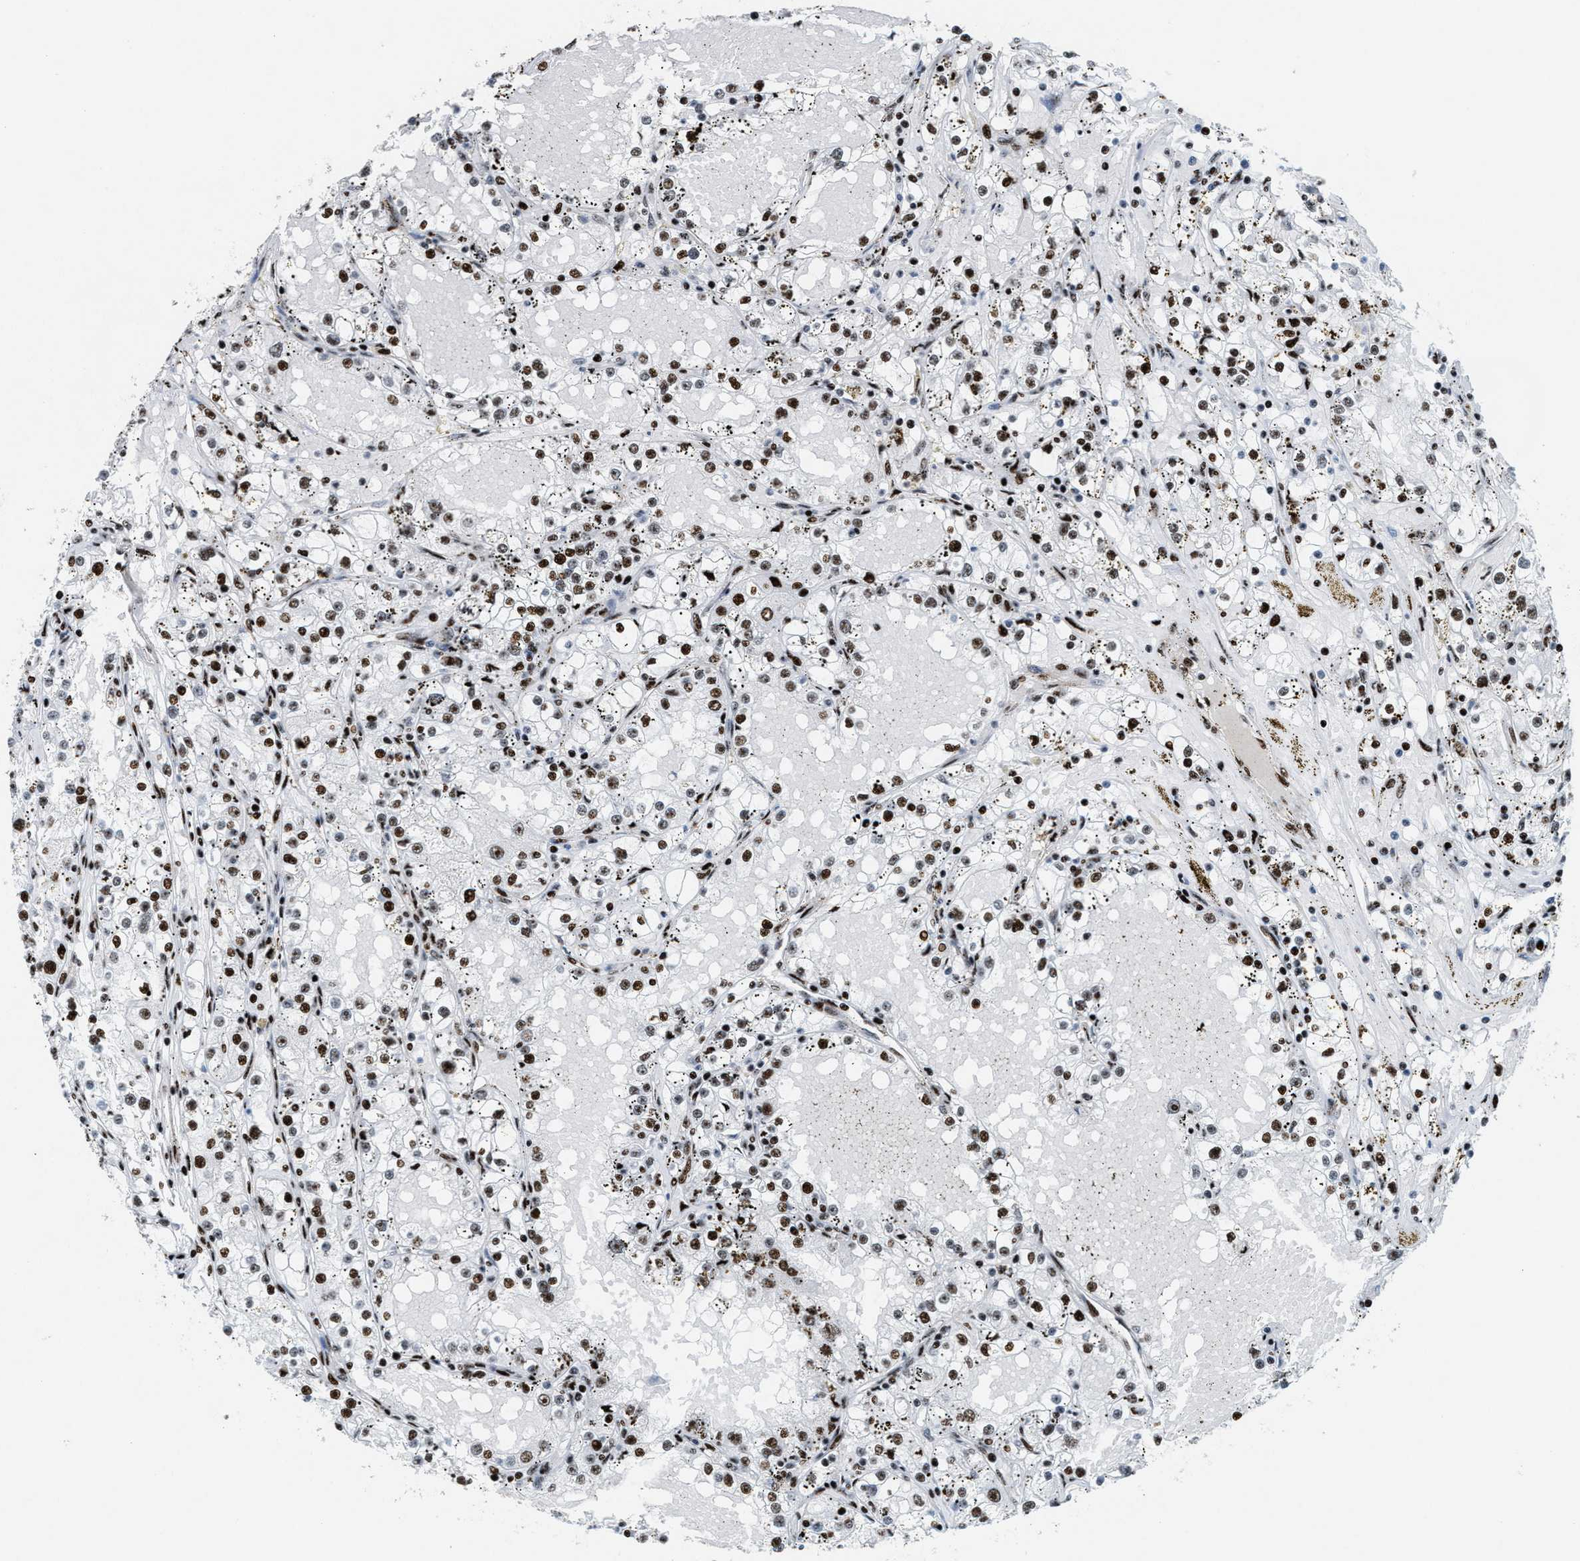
{"staining": {"intensity": "strong", "quantity": ">75%", "location": "nuclear"}, "tissue": "renal cancer", "cell_type": "Tumor cells", "image_type": "cancer", "snomed": [{"axis": "morphology", "description": "Adenocarcinoma, NOS"}, {"axis": "topography", "description": "Kidney"}], "caption": "Tumor cells exhibit high levels of strong nuclear staining in about >75% of cells in human adenocarcinoma (renal).", "gene": "NONO", "patient": {"sex": "male", "age": 56}}